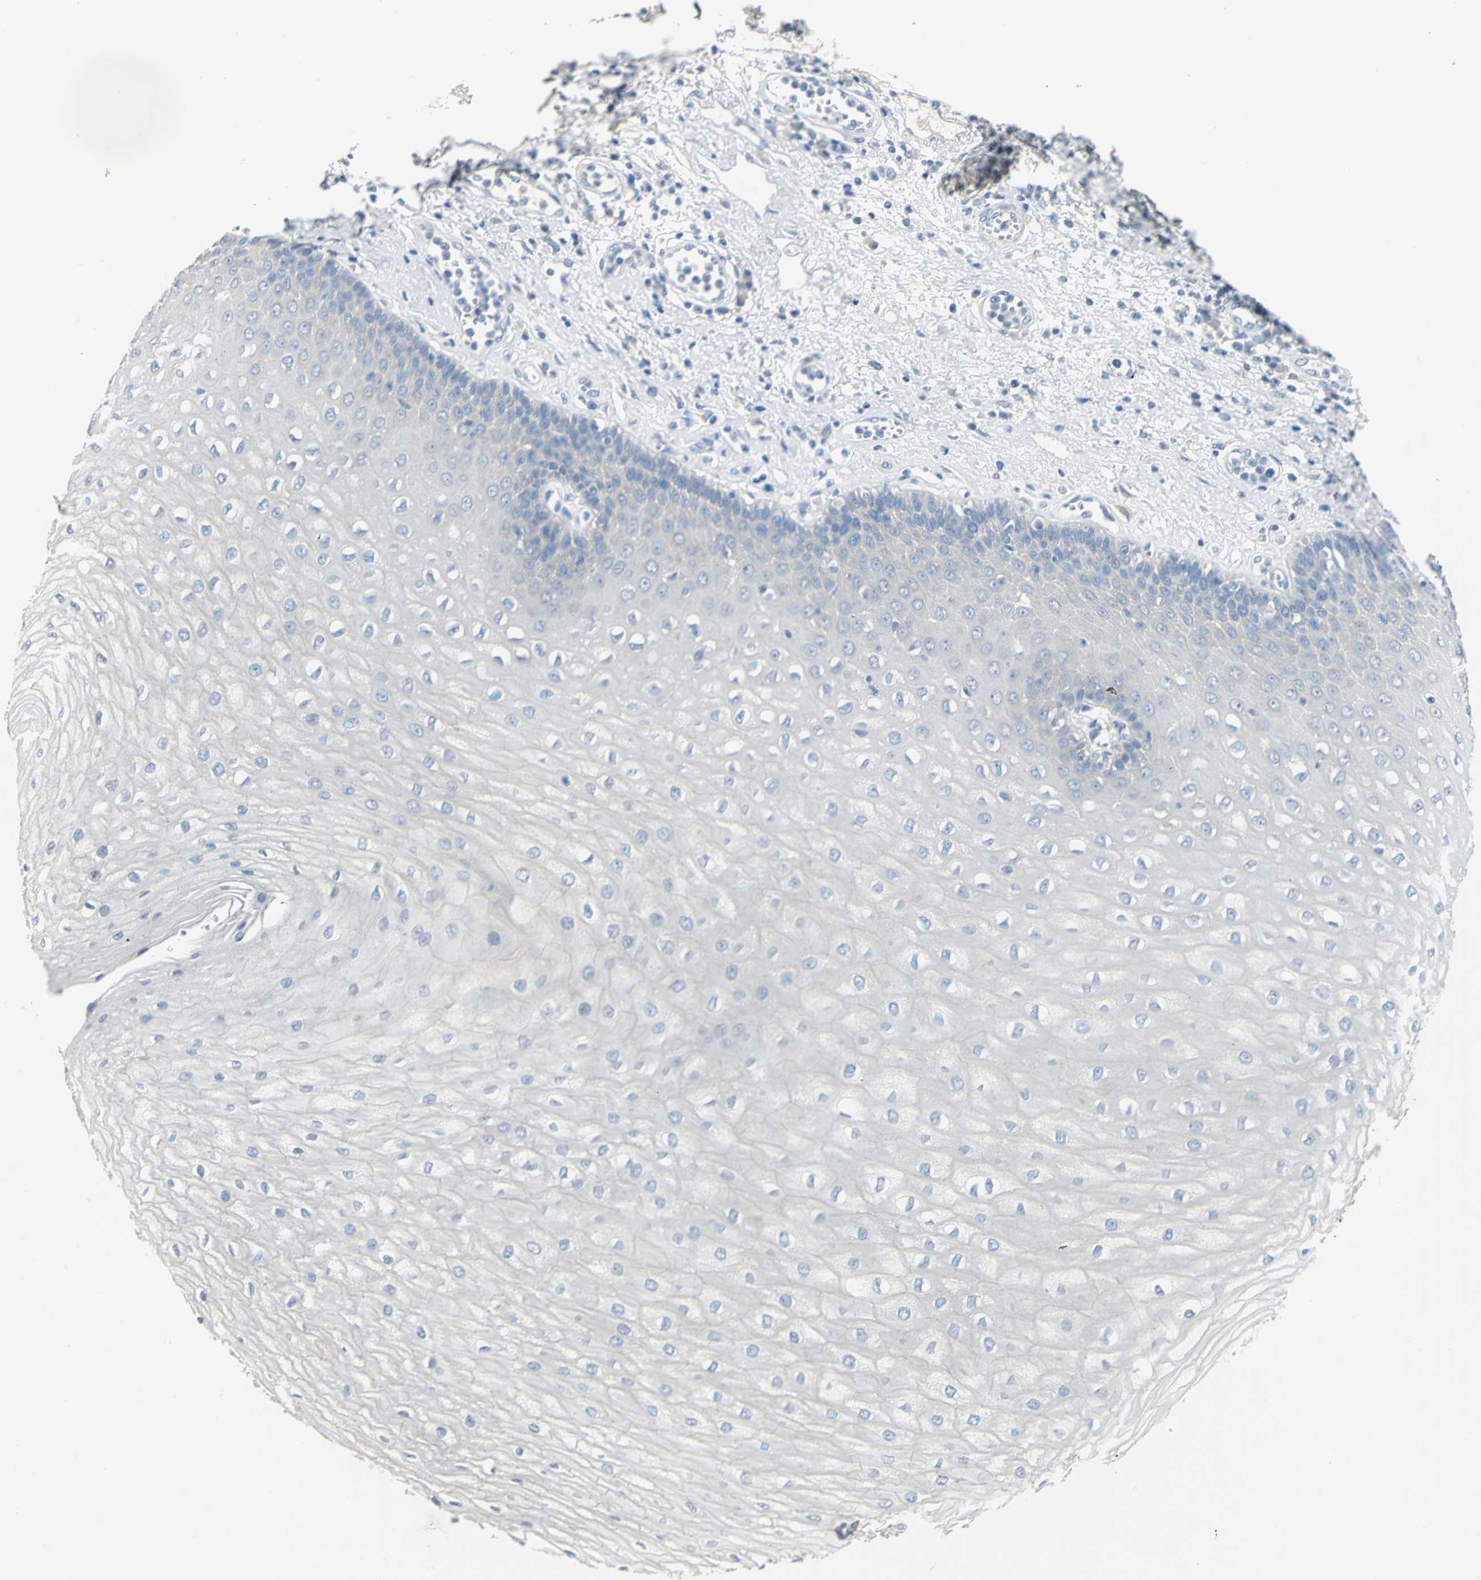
{"staining": {"intensity": "negative", "quantity": "none", "location": "none"}, "tissue": "esophagus", "cell_type": "Squamous epithelial cells", "image_type": "normal", "snomed": [{"axis": "morphology", "description": "Normal tissue, NOS"}, {"axis": "morphology", "description": "Squamous cell carcinoma, NOS"}, {"axis": "topography", "description": "Esophagus"}], "caption": "Immunohistochemical staining of unremarkable human esophagus shows no significant expression in squamous epithelial cells.", "gene": "PTGDS", "patient": {"sex": "male", "age": 65}}